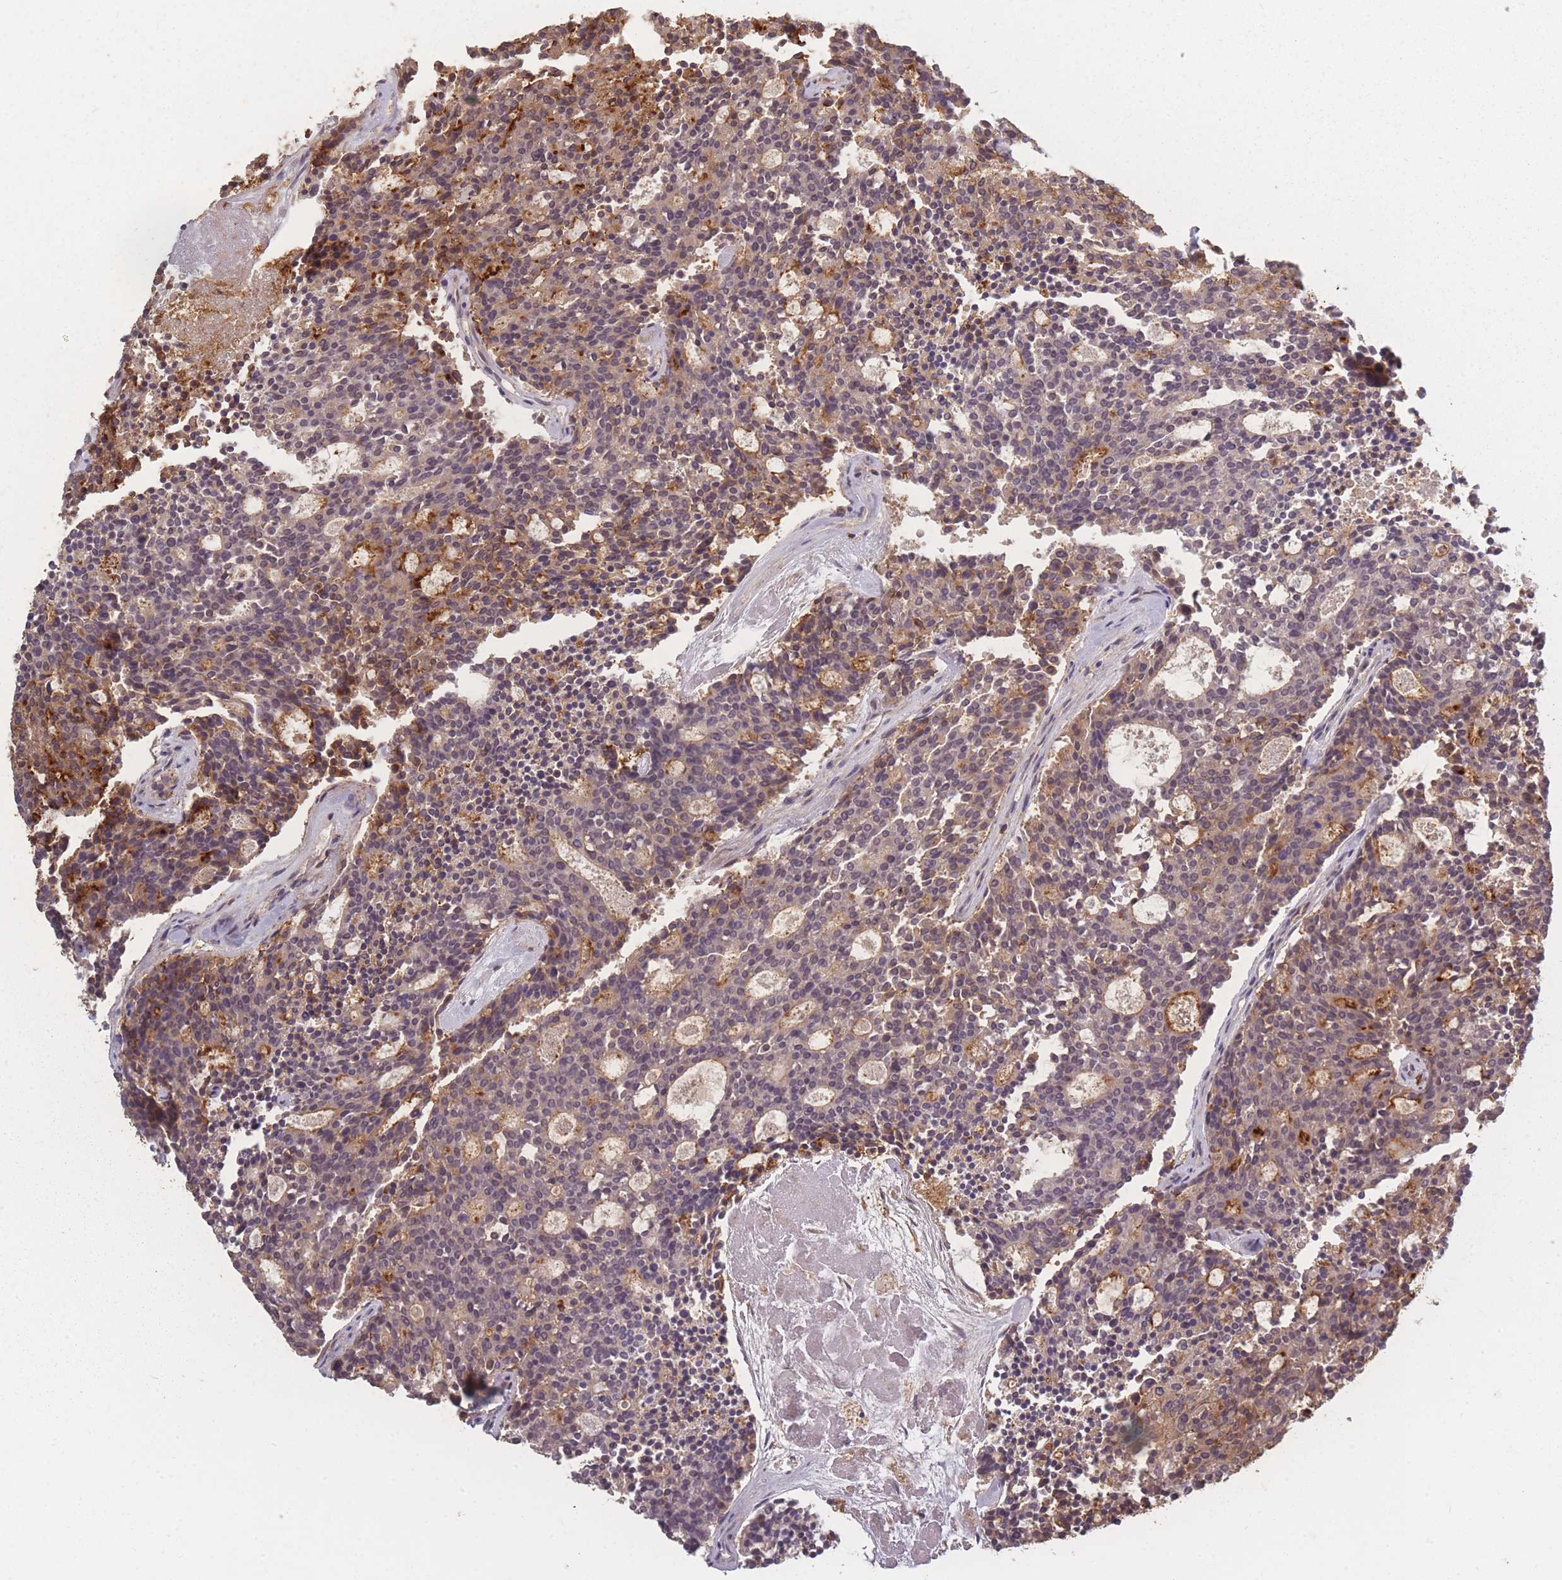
{"staining": {"intensity": "moderate", "quantity": "25%-75%", "location": "cytoplasmic/membranous"}, "tissue": "carcinoid", "cell_type": "Tumor cells", "image_type": "cancer", "snomed": [{"axis": "morphology", "description": "Carcinoid, malignant, NOS"}, {"axis": "topography", "description": "Pancreas"}], "caption": "Human carcinoid stained with a protein marker shows moderate staining in tumor cells.", "gene": "BST1", "patient": {"sex": "female", "age": 54}}